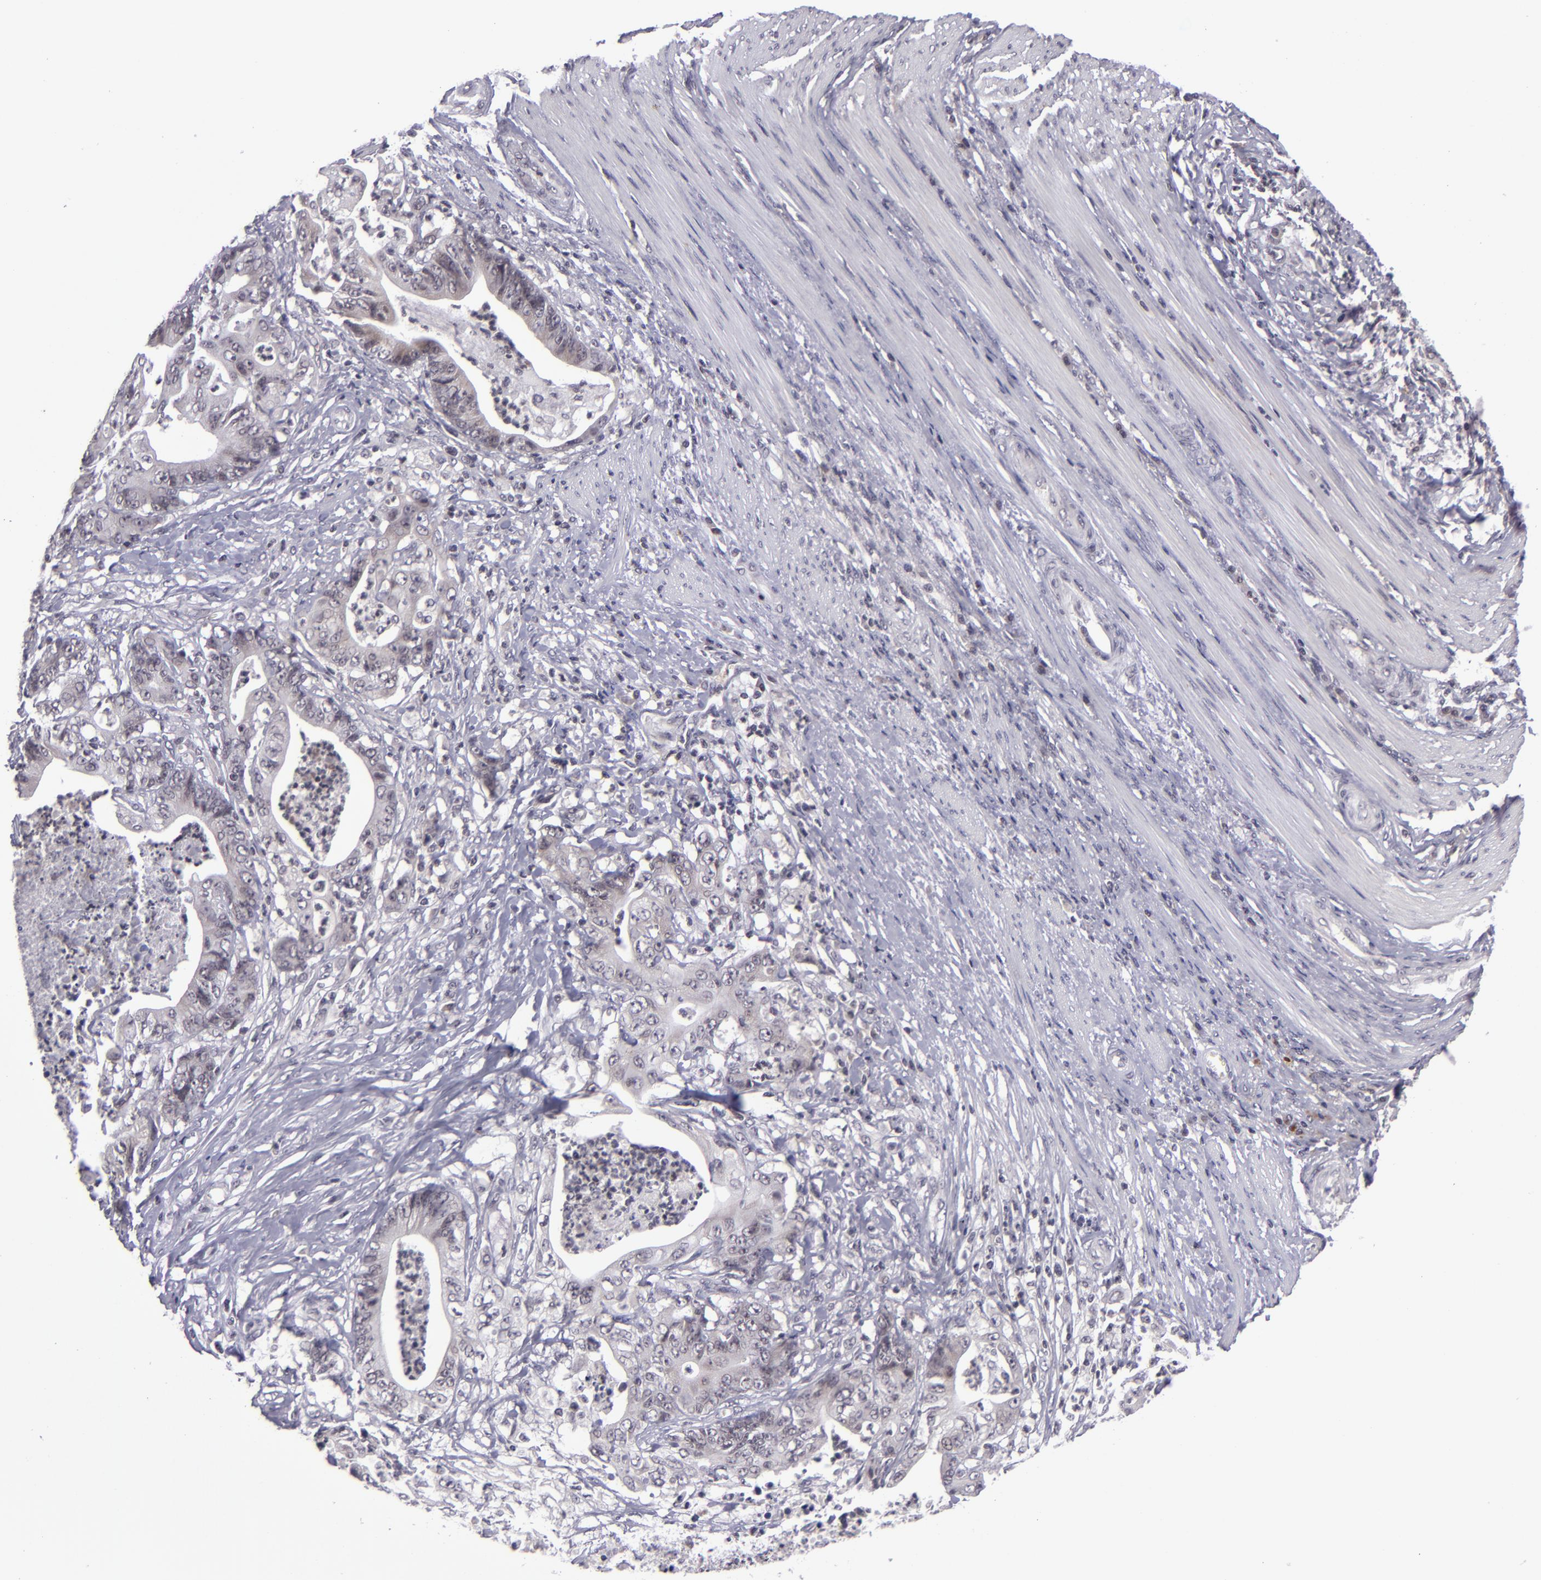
{"staining": {"intensity": "negative", "quantity": "none", "location": "none"}, "tissue": "stomach cancer", "cell_type": "Tumor cells", "image_type": "cancer", "snomed": [{"axis": "morphology", "description": "Adenocarcinoma, NOS"}, {"axis": "topography", "description": "Stomach, lower"}], "caption": "Immunohistochemistry (IHC) photomicrograph of neoplastic tissue: human stomach cancer (adenocarcinoma) stained with DAB (3,3'-diaminobenzidine) reveals no significant protein staining in tumor cells.", "gene": "CASP8", "patient": {"sex": "female", "age": 86}}